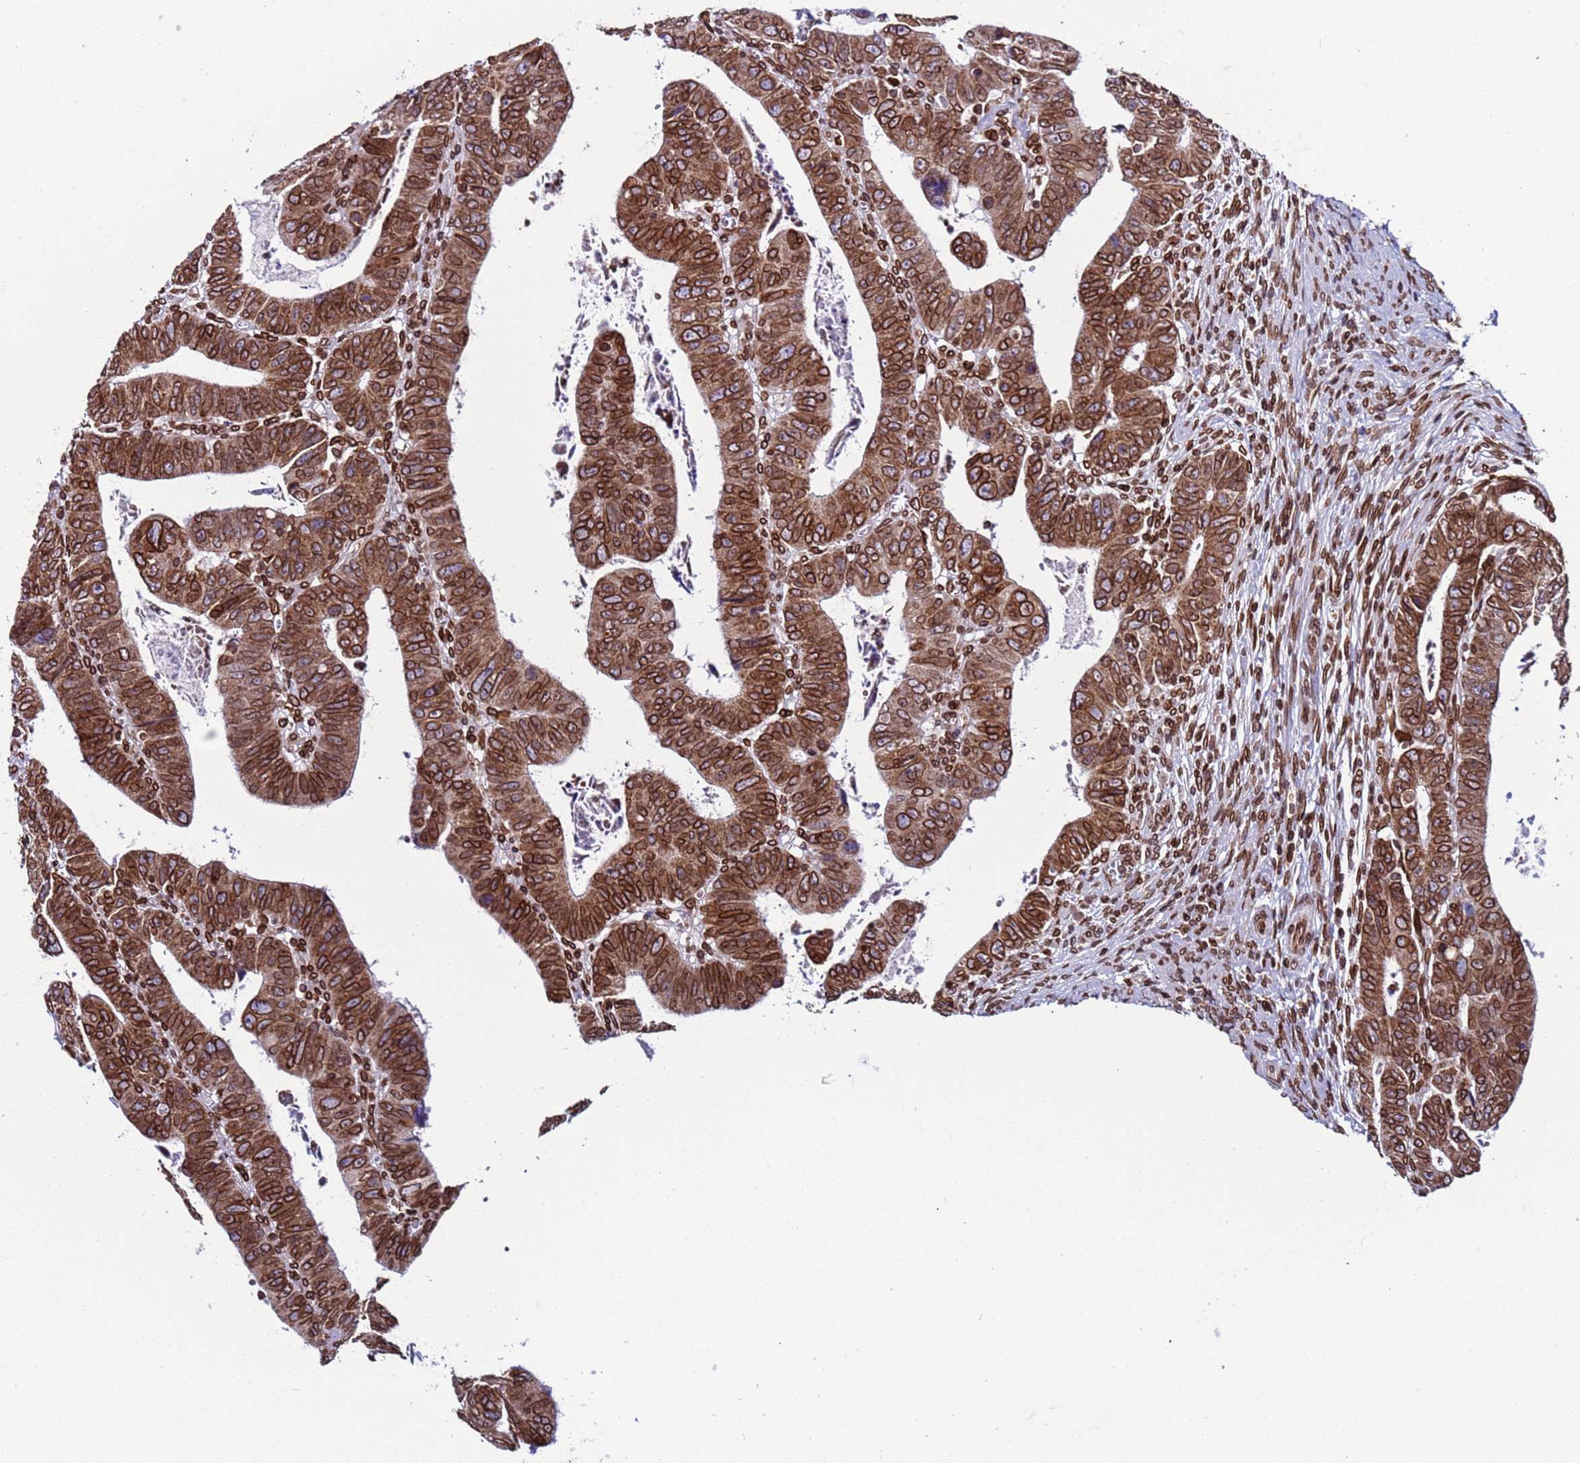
{"staining": {"intensity": "moderate", "quantity": ">75%", "location": "cytoplasmic/membranous,nuclear"}, "tissue": "colorectal cancer", "cell_type": "Tumor cells", "image_type": "cancer", "snomed": [{"axis": "morphology", "description": "Normal tissue, NOS"}, {"axis": "morphology", "description": "Adenocarcinoma, NOS"}, {"axis": "topography", "description": "Rectum"}], "caption": "Colorectal adenocarcinoma tissue displays moderate cytoplasmic/membranous and nuclear expression in approximately >75% of tumor cells, visualized by immunohistochemistry.", "gene": "TOR1AIP1", "patient": {"sex": "female", "age": 65}}